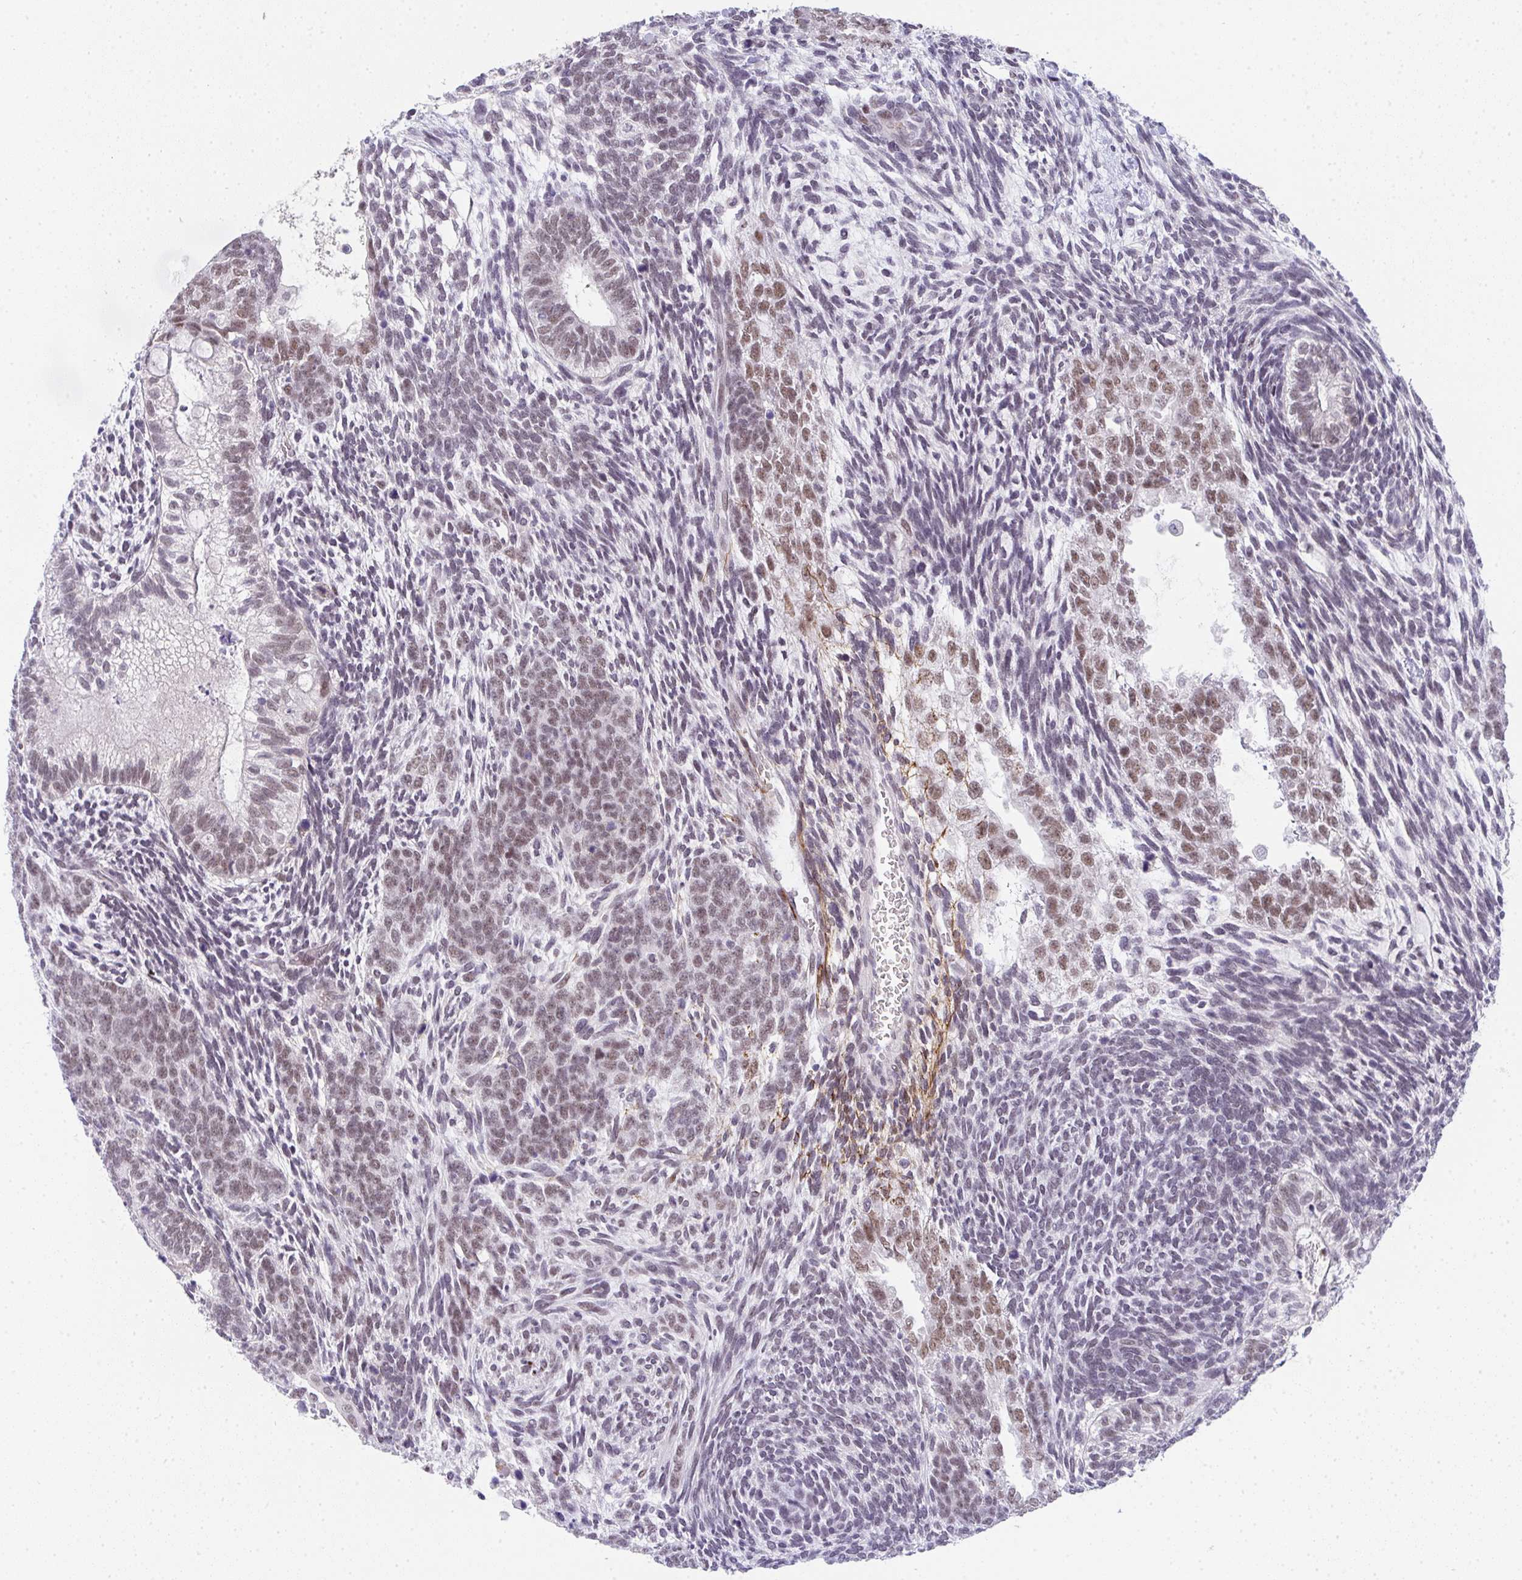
{"staining": {"intensity": "moderate", "quantity": "25%-75%", "location": "nuclear"}, "tissue": "testis cancer", "cell_type": "Tumor cells", "image_type": "cancer", "snomed": [{"axis": "morphology", "description": "Carcinoma, Embryonal, NOS"}, {"axis": "topography", "description": "Testis"}], "caption": "A micrograph of human testis cancer (embryonal carcinoma) stained for a protein exhibits moderate nuclear brown staining in tumor cells. (DAB IHC, brown staining for protein, blue staining for nuclei).", "gene": "TNMD", "patient": {"sex": "male", "age": 23}}